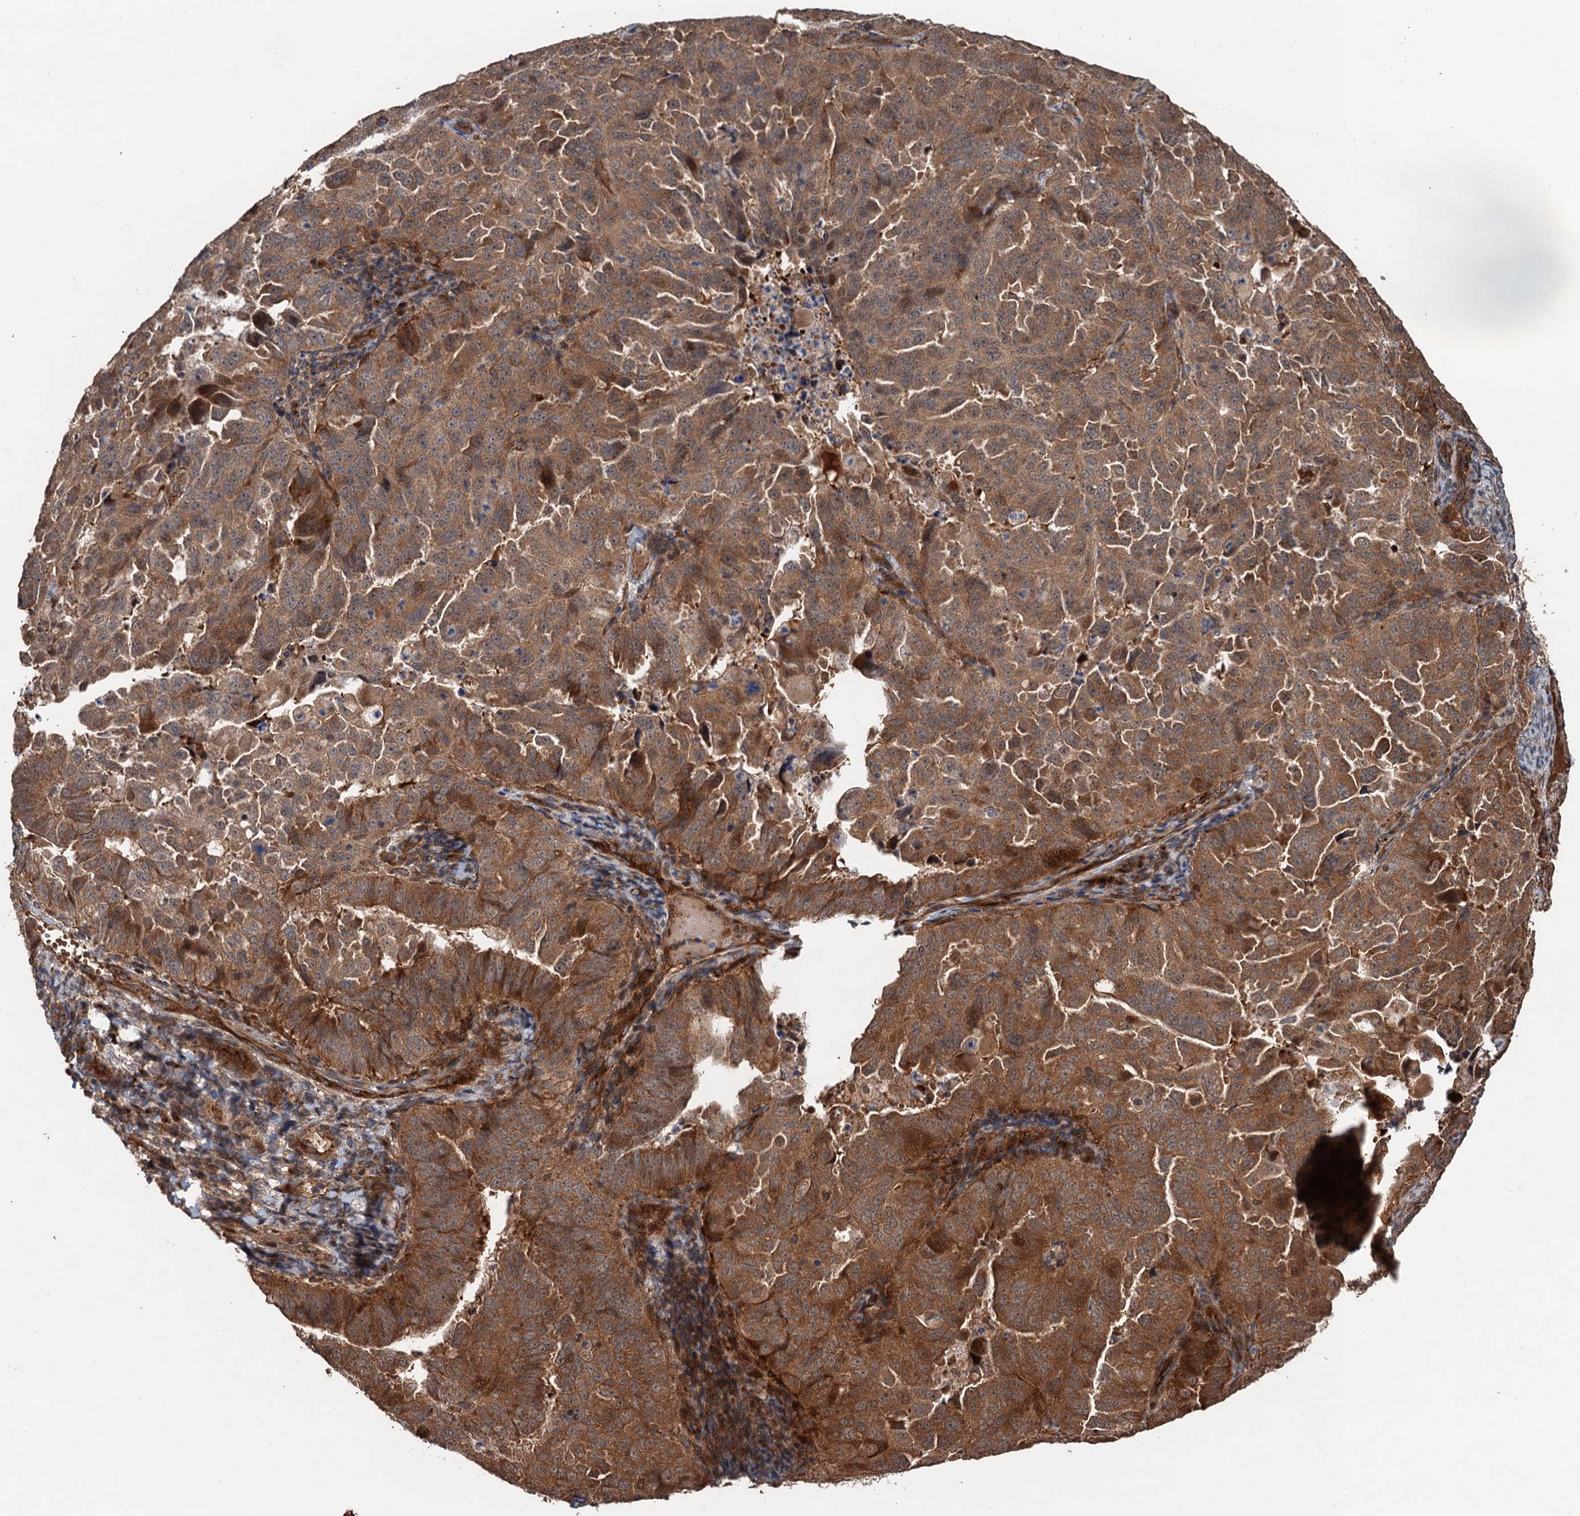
{"staining": {"intensity": "moderate", "quantity": ">75%", "location": "cytoplasmic/membranous"}, "tissue": "endometrial cancer", "cell_type": "Tumor cells", "image_type": "cancer", "snomed": [{"axis": "morphology", "description": "Adenocarcinoma, NOS"}, {"axis": "topography", "description": "Endometrium"}], "caption": "IHC of human endometrial cancer shows medium levels of moderate cytoplasmic/membranous expression in approximately >75% of tumor cells.", "gene": "DEXI", "patient": {"sex": "female", "age": 65}}